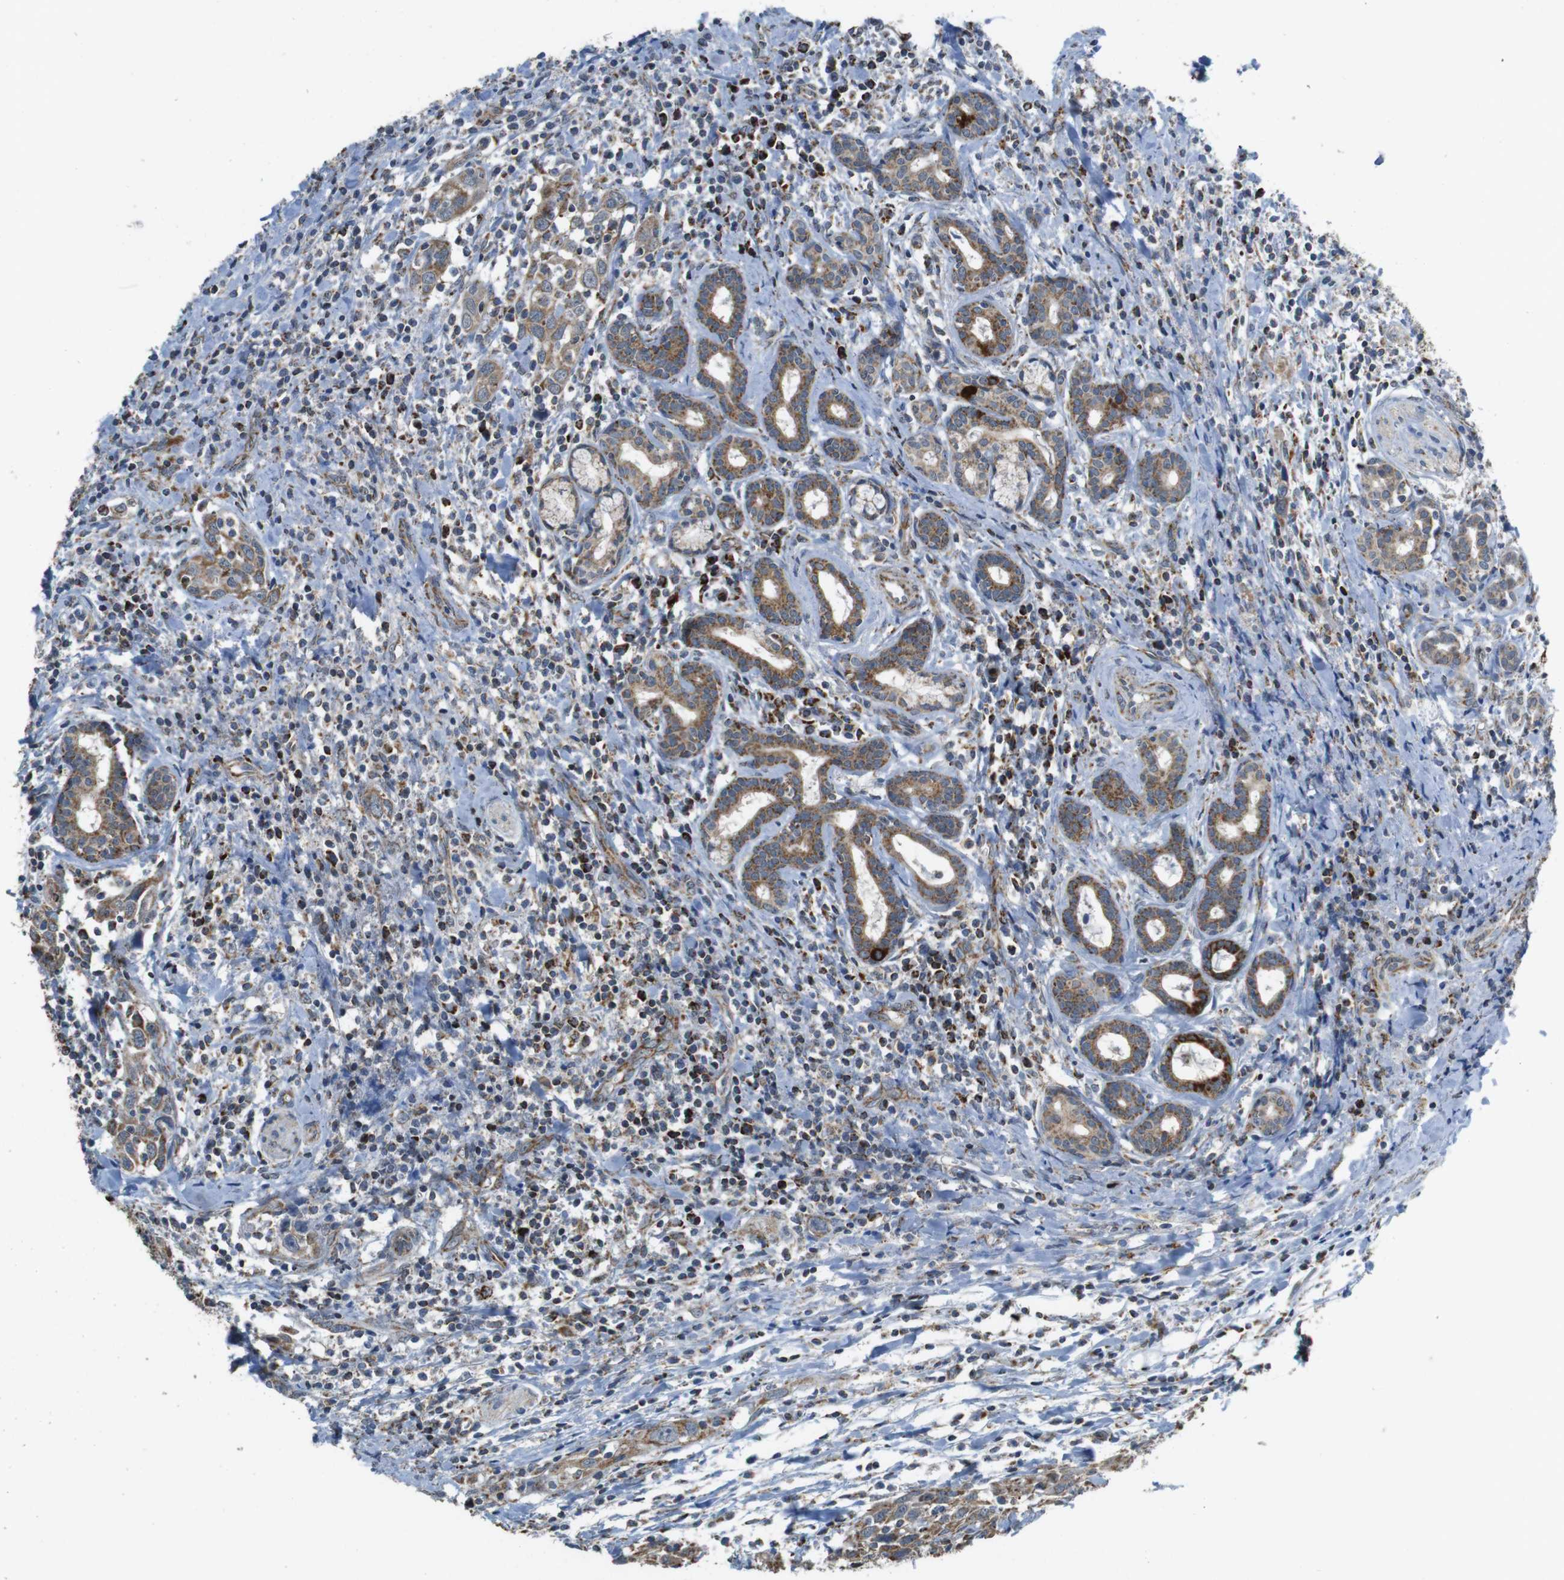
{"staining": {"intensity": "moderate", "quantity": ">75%", "location": "cytoplasmic/membranous"}, "tissue": "head and neck cancer", "cell_type": "Tumor cells", "image_type": "cancer", "snomed": [{"axis": "morphology", "description": "Squamous cell carcinoma, NOS"}, {"axis": "topography", "description": "Oral tissue"}, {"axis": "topography", "description": "Head-Neck"}], "caption": "Tumor cells demonstrate medium levels of moderate cytoplasmic/membranous expression in about >75% of cells in human head and neck squamous cell carcinoma. The staining was performed using DAB (3,3'-diaminobenzidine) to visualize the protein expression in brown, while the nuclei were stained in blue with hematoxylin (Magnification: 20x).", "gene": "CALHM2", "patient": {"sex": "female", "age": 50}}